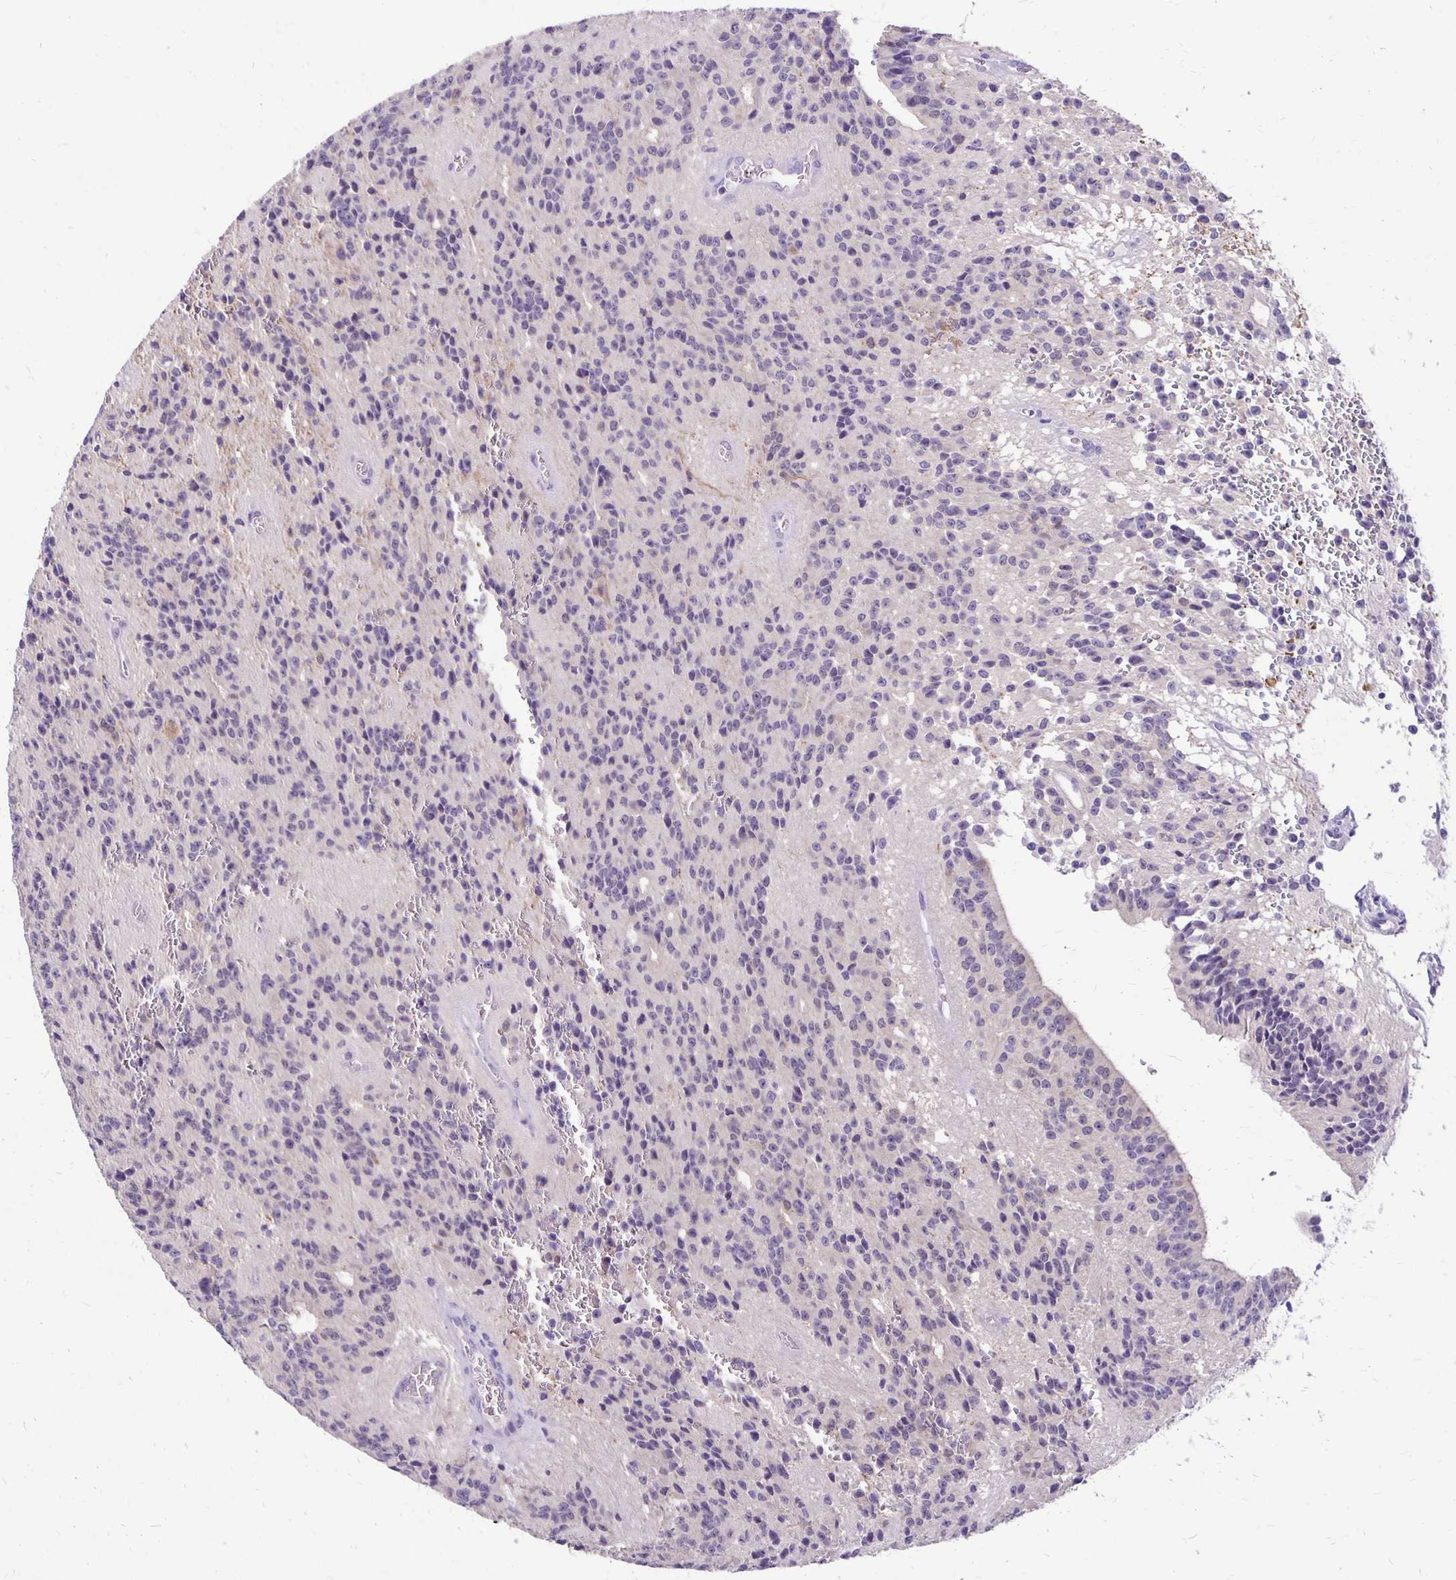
{"staining": {"intensity": "negative", "quantity": "none", "location": "none"}, "tissue": "glioma", "cell_type": "Tumor cells", "image_type": "cancer", "snomed": [{"axis": "morphology", "description": "Glioma, malignant, Low grade"}, {"axis": "topography", "description": "Brain"}], "caption": "Glioma was stained to show a protein in brown. There is no significant staining in tumor cells.", "gene": "ANKRD45", "patient": {"sex": "male", "age": 31}}